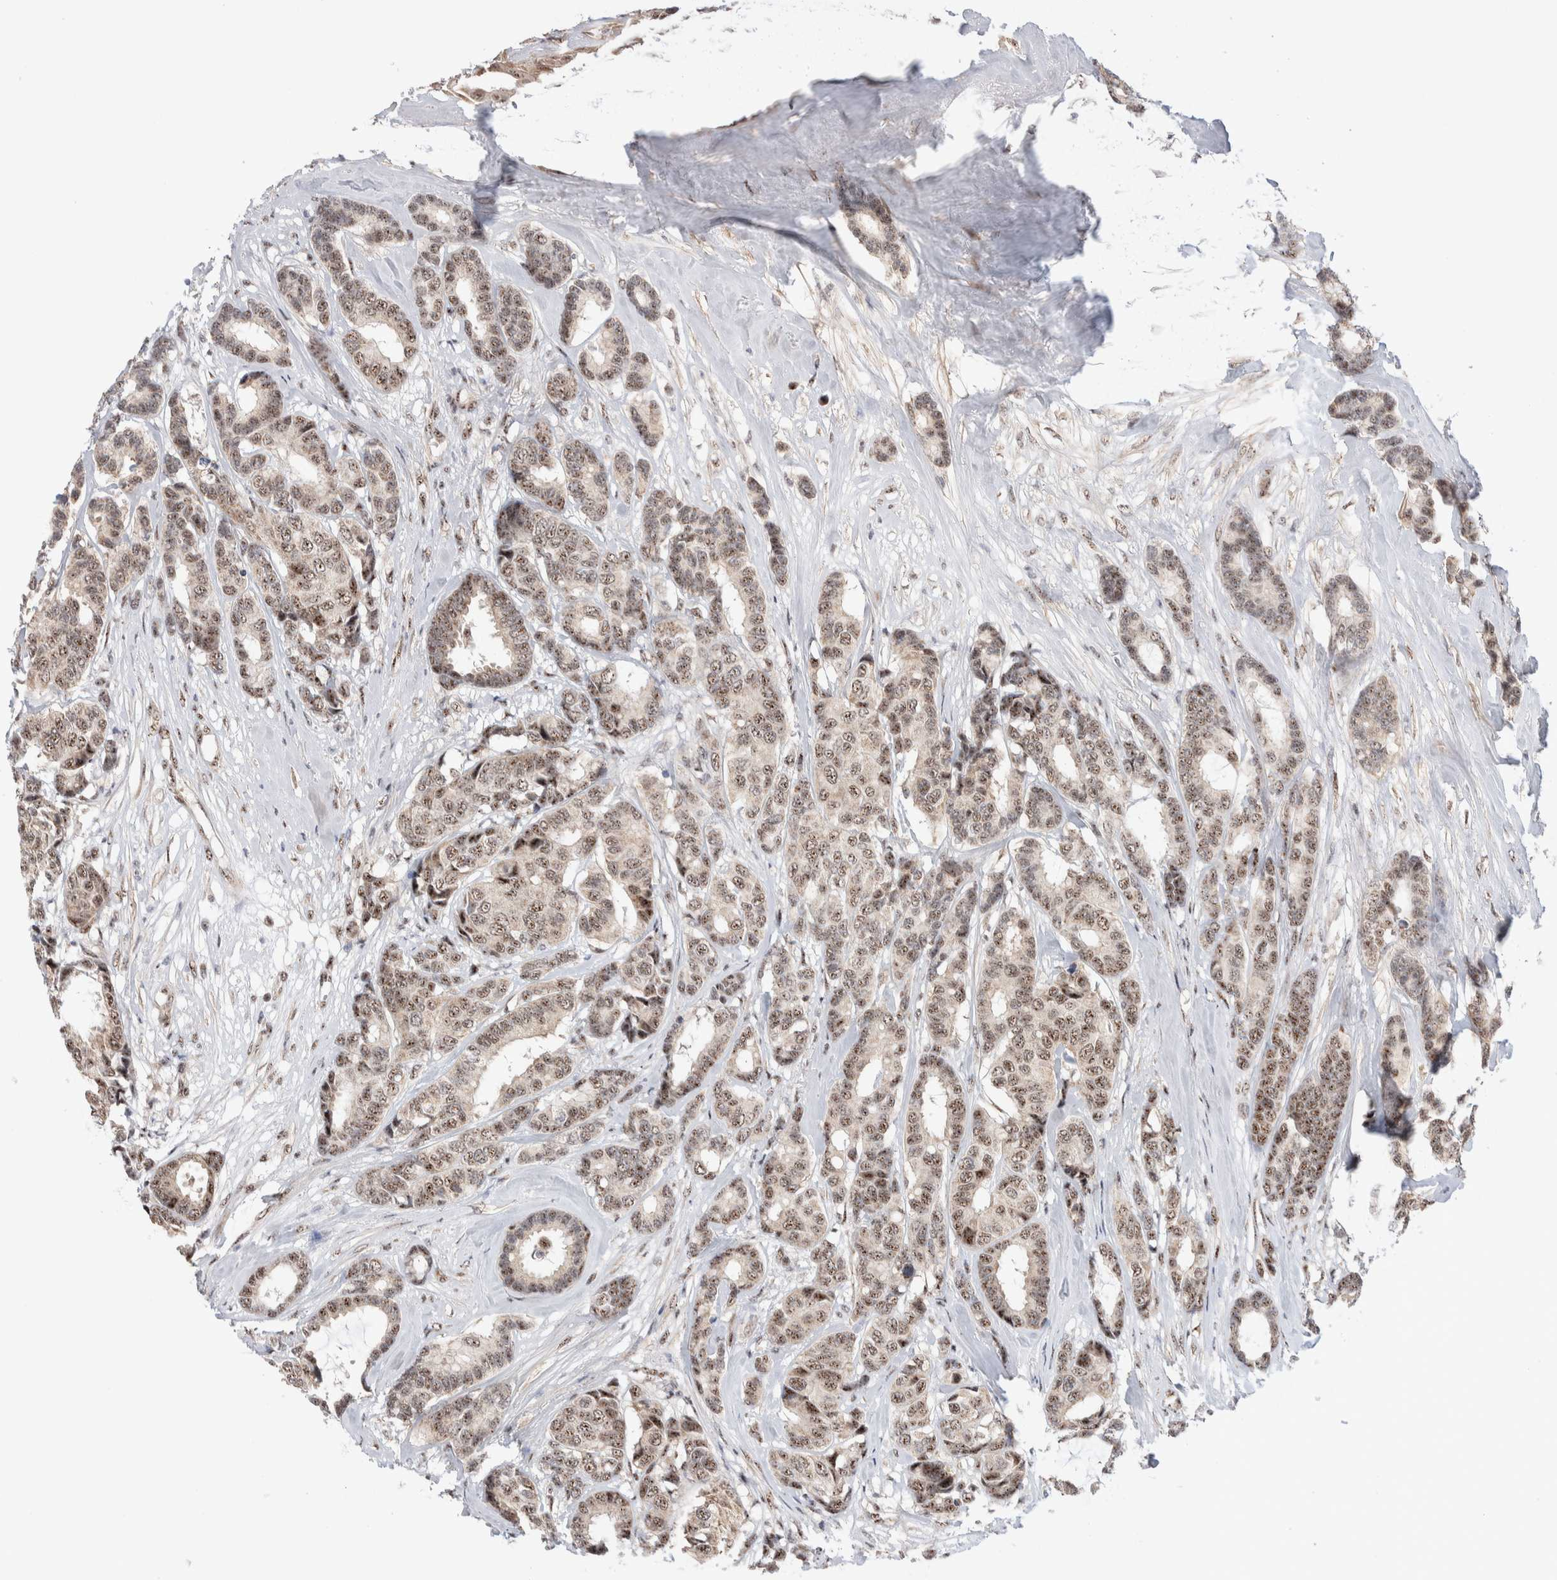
{"staining": {"intensity": "moderate", "quantity": ">75%", "location": "nuclear"}, "tissue": "breast cancer", "cell_type": "Tumor cells", "image_type": "cancer", "snomed": [{"axis": "morphology", "description": "Duct carcinoma"}, {"axis": "topography", "description": "Breast"}], "caption": "Protein staining by immunohistochemistry (IHC) shows moderate nuclear staining in about >75% of tumor cells in breast invasive ductal carcinoma.", "gene": "ZNF695", "patient": {"sex": "female", "age": 87}}